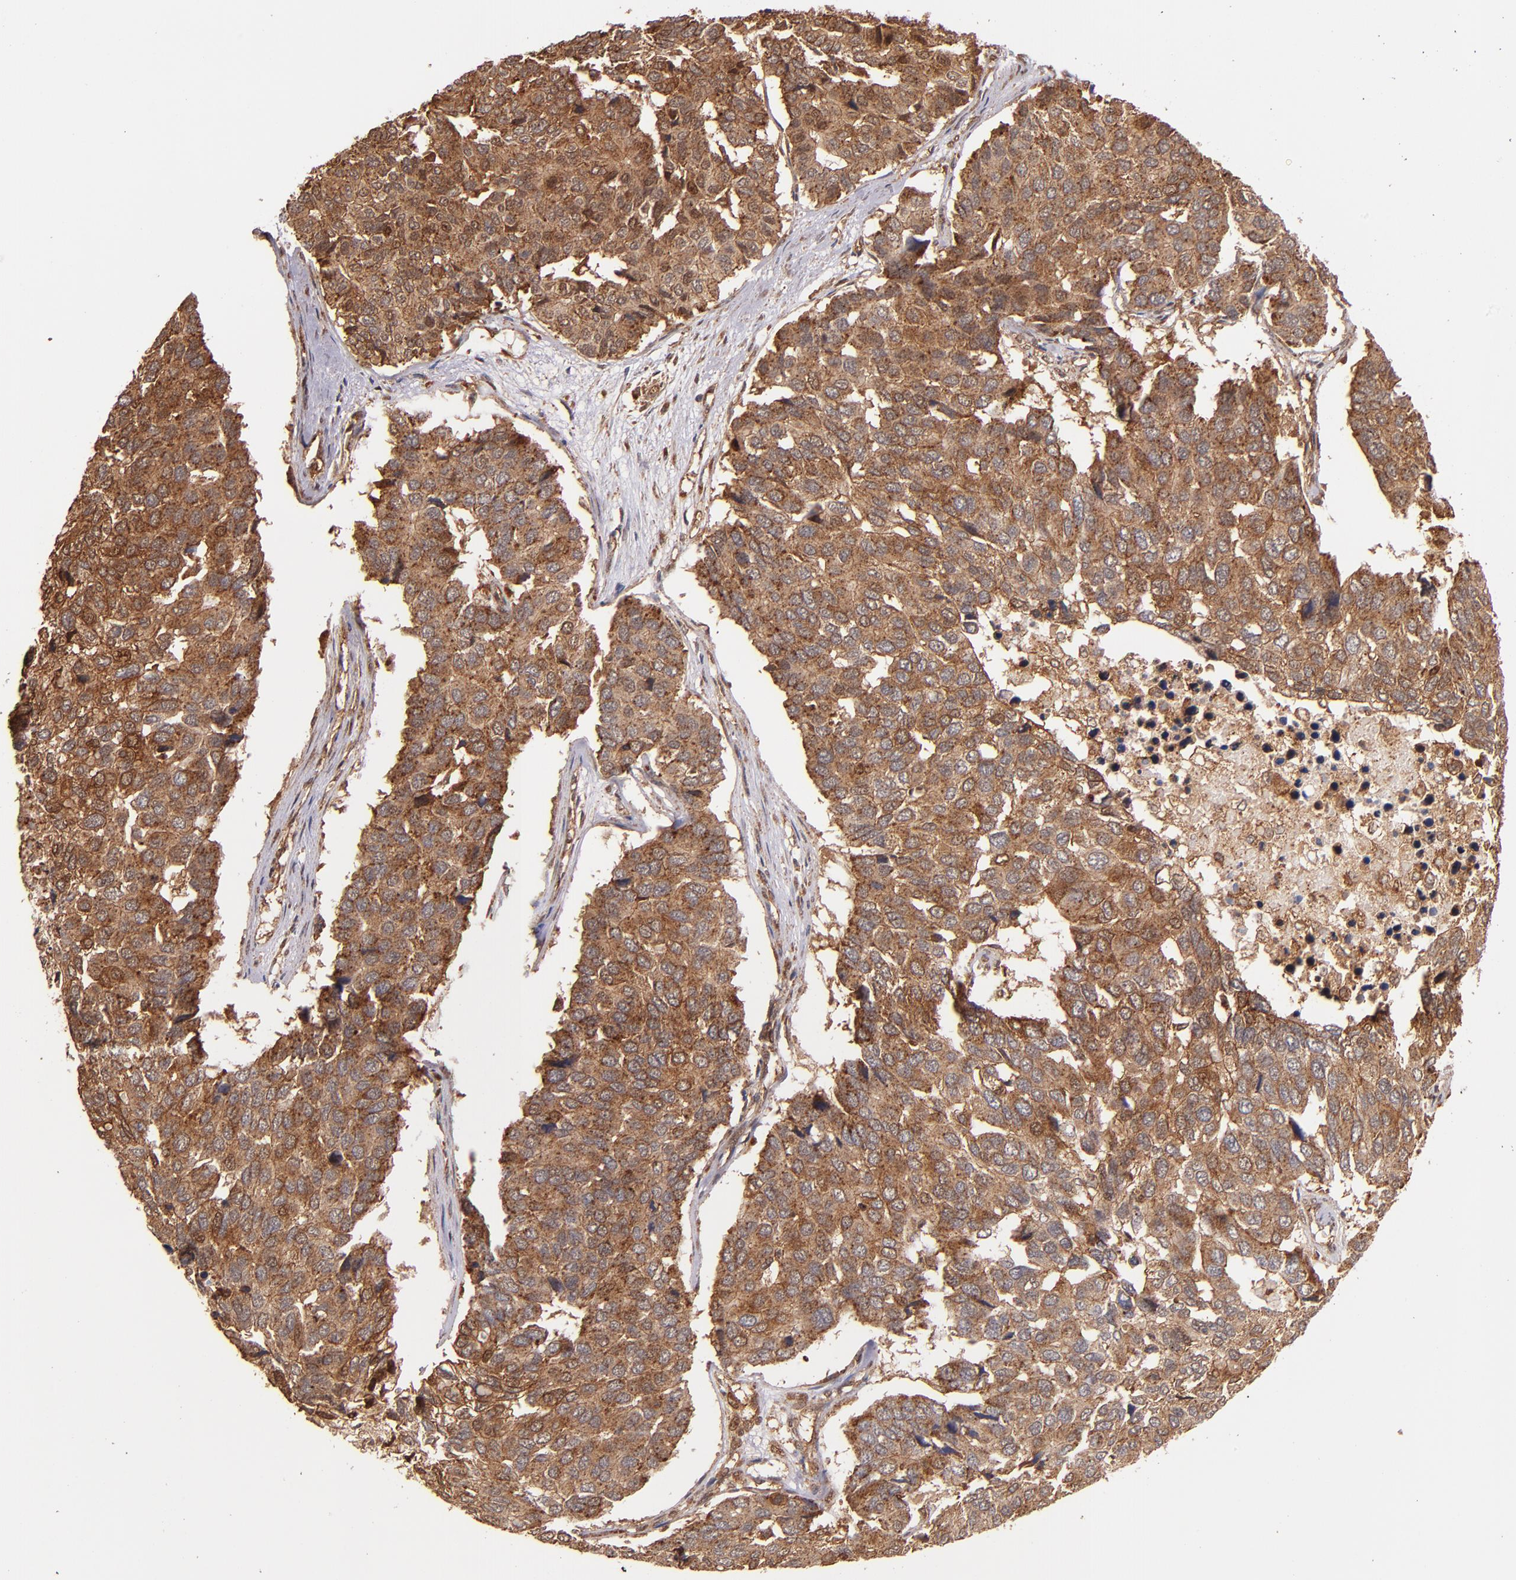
{"staining": {"intensity": "strong", "quantity": ">75%", "location": "cytoplasmic/membranous"}, "tissue": "pancreatic cancer", "cell_type": "Tumor cells", "image_type": "cancer", "snomed": [{"axis": "morphology", "description": "Adenocarcinoma, NOS"}, {"axis": "topography", "description": "Pancreas"}], "caption": "This histopathology image demonstrates adenocarcinoma (pancreatic) stained with immunohistochemistry to label a protein in brown. The cytoplasmic/membranous of tumor cells show strong positivity for the protein. Nuclei are counter-stained blue.", "gene": "STX8", "patient": {"sex": "male", "age": 50}}